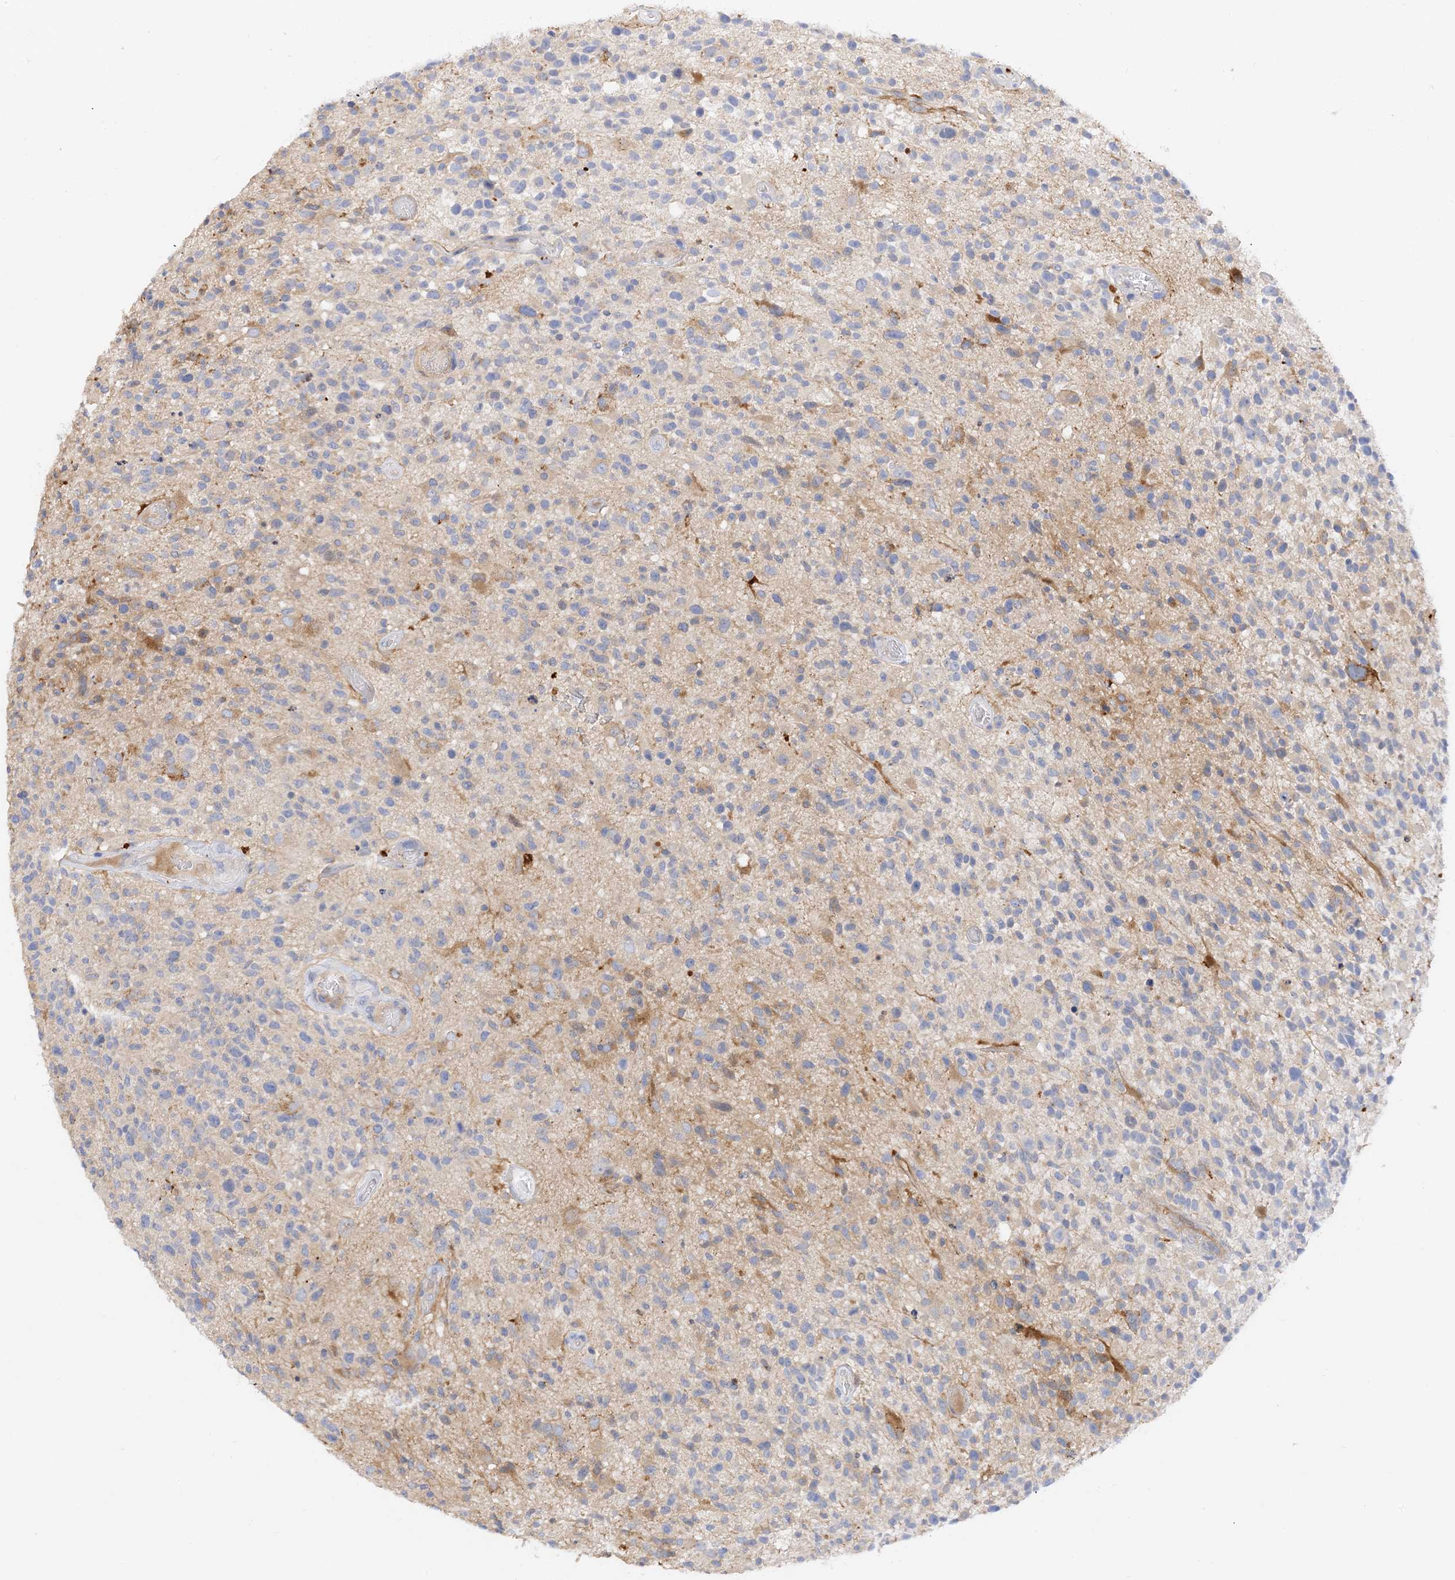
{"staining": {"intensity": "moderate", "quantity": "<25%", "location": "cytoplasmic/membranous"}, "tissue": "glioma", "cell_type": "Tumor cells", "image_type": "cancer", "snomed": [{"axis": "morphology", "description": "Glioma, malignant, High grade"}, {"axis": "morphology", "description": "Glioblastoma, NOS"}, {"axis": "topography", "description": "Brain"}], "caption": "The immunohistochemical stain shows moderate cytoplasmic/membranous expression in tumor cells of high-grade glioma (malignant) tissue.", "gene": "ARV1", "patient": {"sex": "male", "age": 60}}